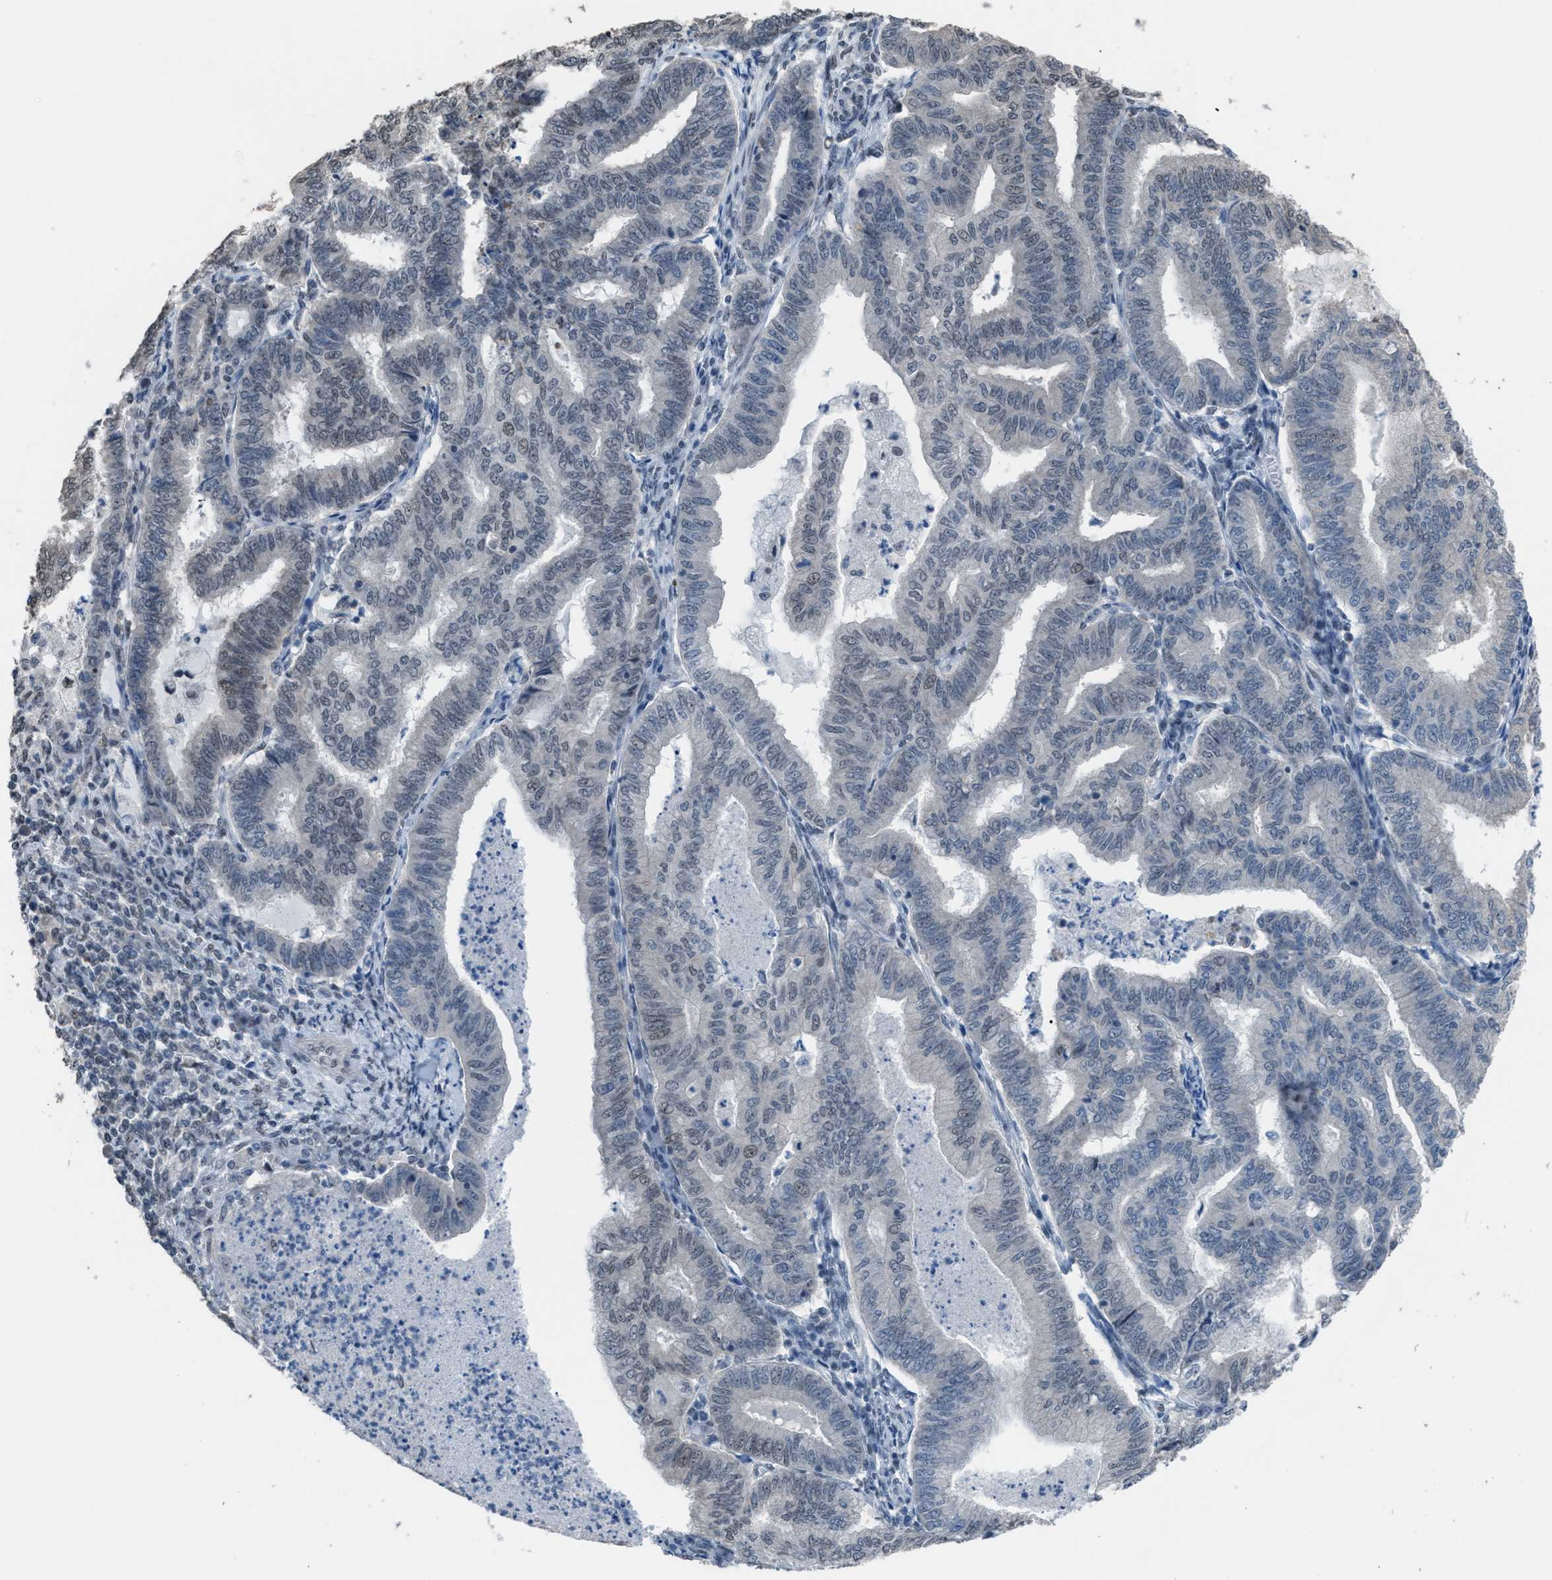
{"staining": {"intensity": "negative", "quantity": "none", "location": "none"}, "tissue": "endometrial cancer", "cell_type": "Tumor cells", "image_type": "cancer", "snomed": [{"axis": "morphology", "description": "Polyp, NOS"}, {"axis": "morphology", "description": "Adenocarcinoma, NOS"}, {"axis": "morphology", "description": "Adenoma, NOS"}, {"axis": "topography", "description": "Endometrium"}], "caption": "A high-resolution image shows immunohistochemistry staining of endometrial cancer, which displays no significant staining in tumor cells. The staining is performed using DAB brown chromogen with nuclei counter-stained in using hematoxylin.", "gene": "ZNF276", "patient": {"sex": "female", "age": 79}}